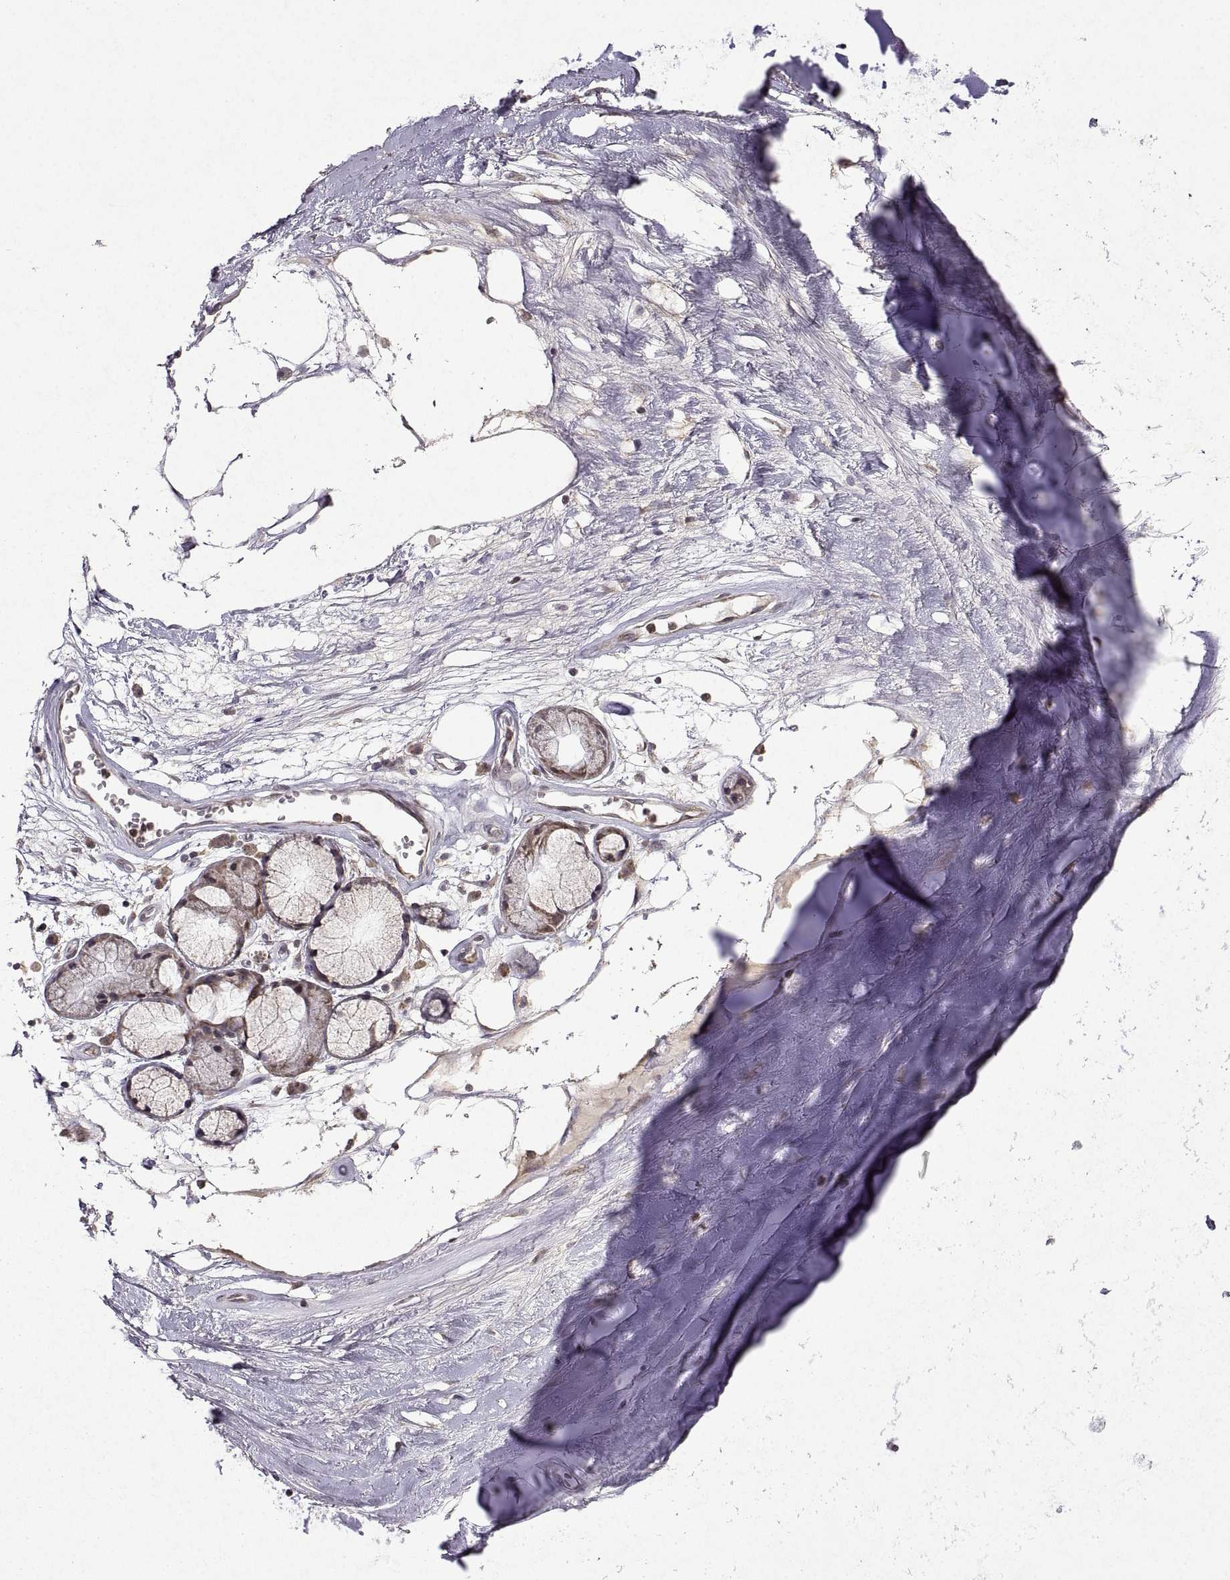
{"staining": {"intensity": "negative", "quantity": "none", "location": "none"}, "tissue": "adipose tissue", "cell_type": "Adipocytes", "image_type": "normal", "snomed": [{"axis": "morphology", "description": "Normal tissue, NOS"}, {"axis": "morphology", "description": "Squamous cell carcinoma, NOS"}, {"axis": "topography", "description": "Cartilage tissue"}, {"axis": "topography", "description": "Lung"}], "caption": "Histopathology image shows no significant protein positivity in adipocytes of unremarkable adipose tissue.", "gene": "MANBAL", "patient": {"sex": "male", "age": 66}}